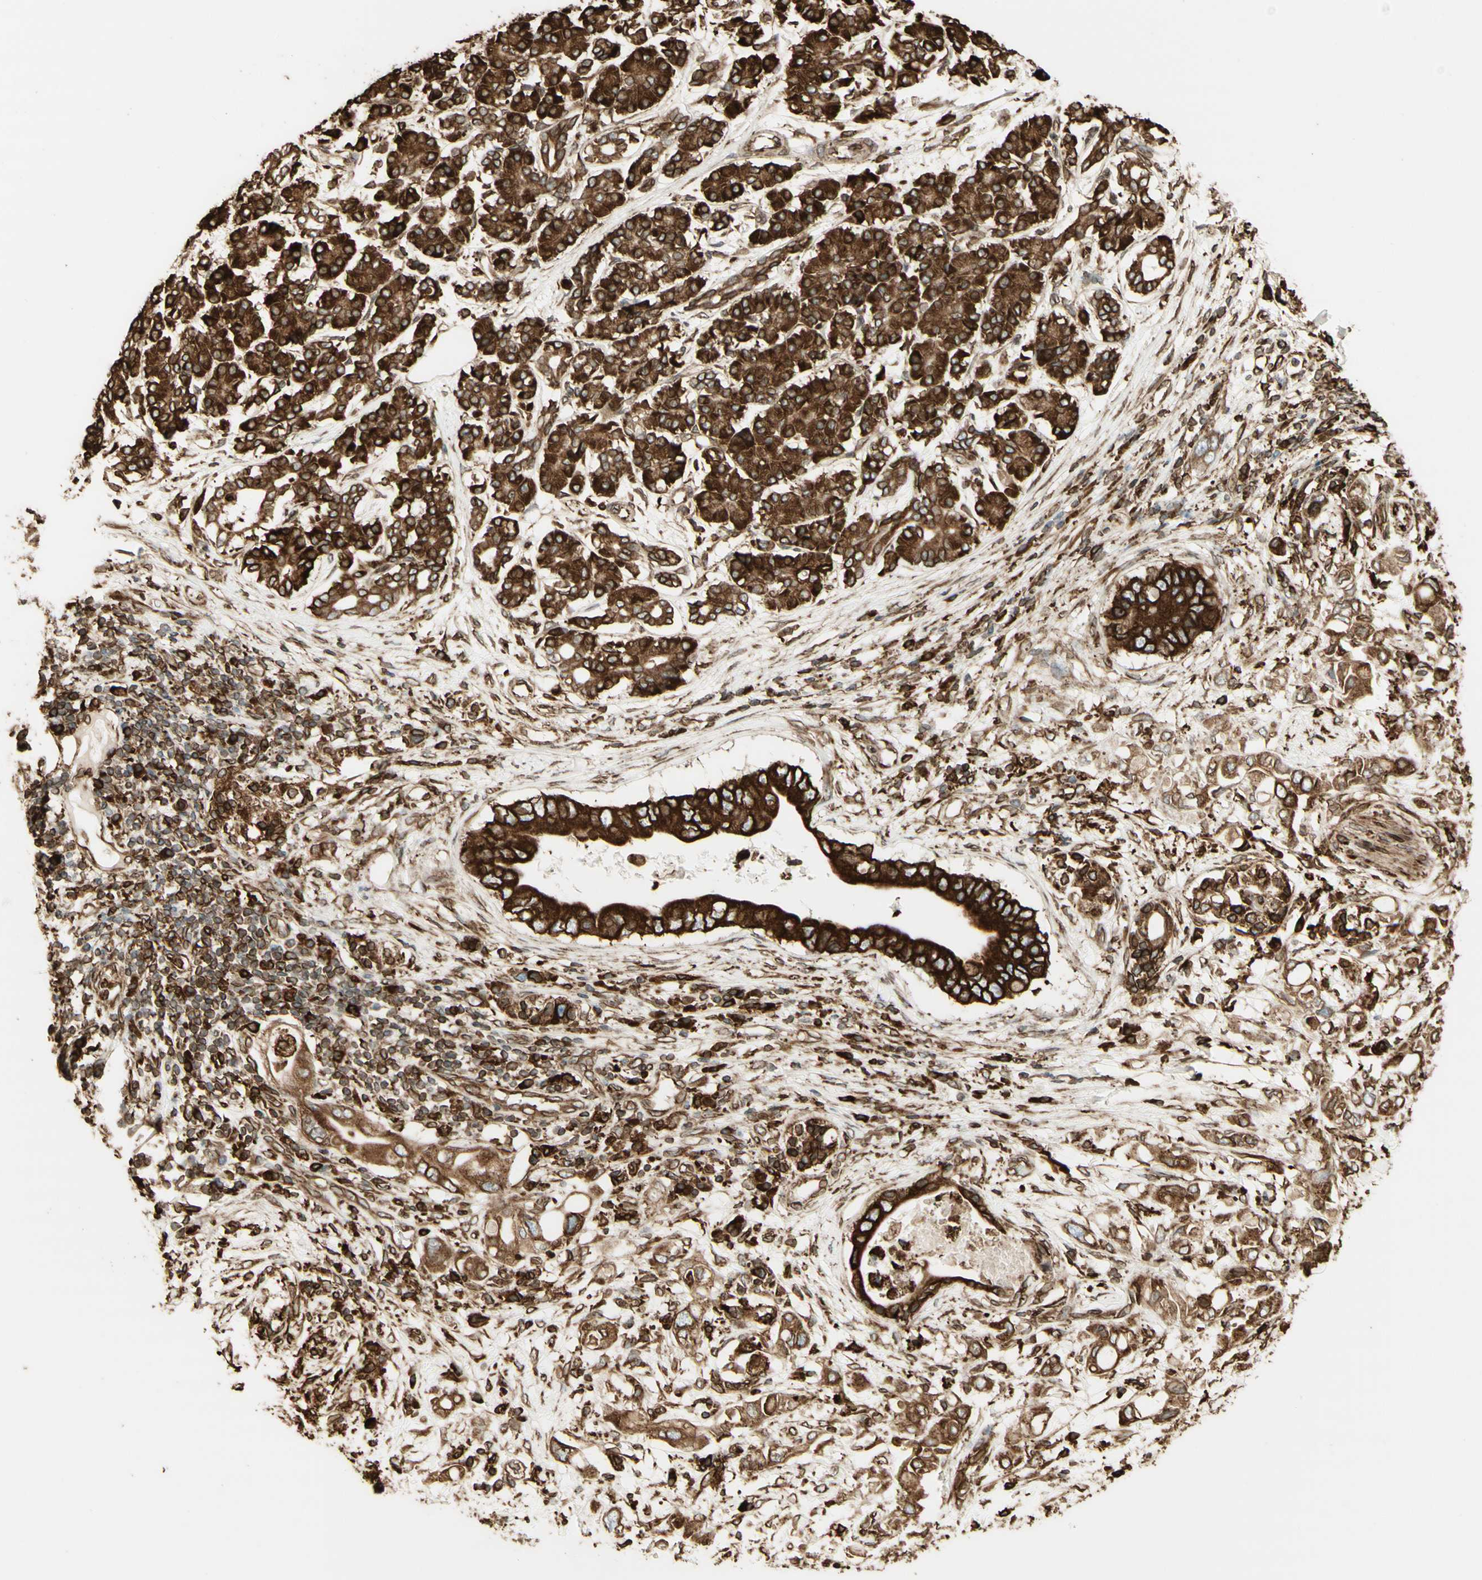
{"staining": {"intensity": "moderate", "quantity": ">75%", "location": "cytoplasmic/membranous"}, "tissue": "pancreatic cancer", "cell_type": "Tumor cells", "image_type": "cancer", "snomed": [{"axis": "morphology", "description": "Adenocarcinoma, NOS"}, {"axis": "topography", "description": "Pancreas"}], "caption": "Immunohistochemical staining of human adenocarcinoma (pancreatic) shows moderate cytoplasmic/membranous protein staining in about >75% of tumor cells.", "gene": "CANX", "patient": {"sex": "female", "age": 56}}